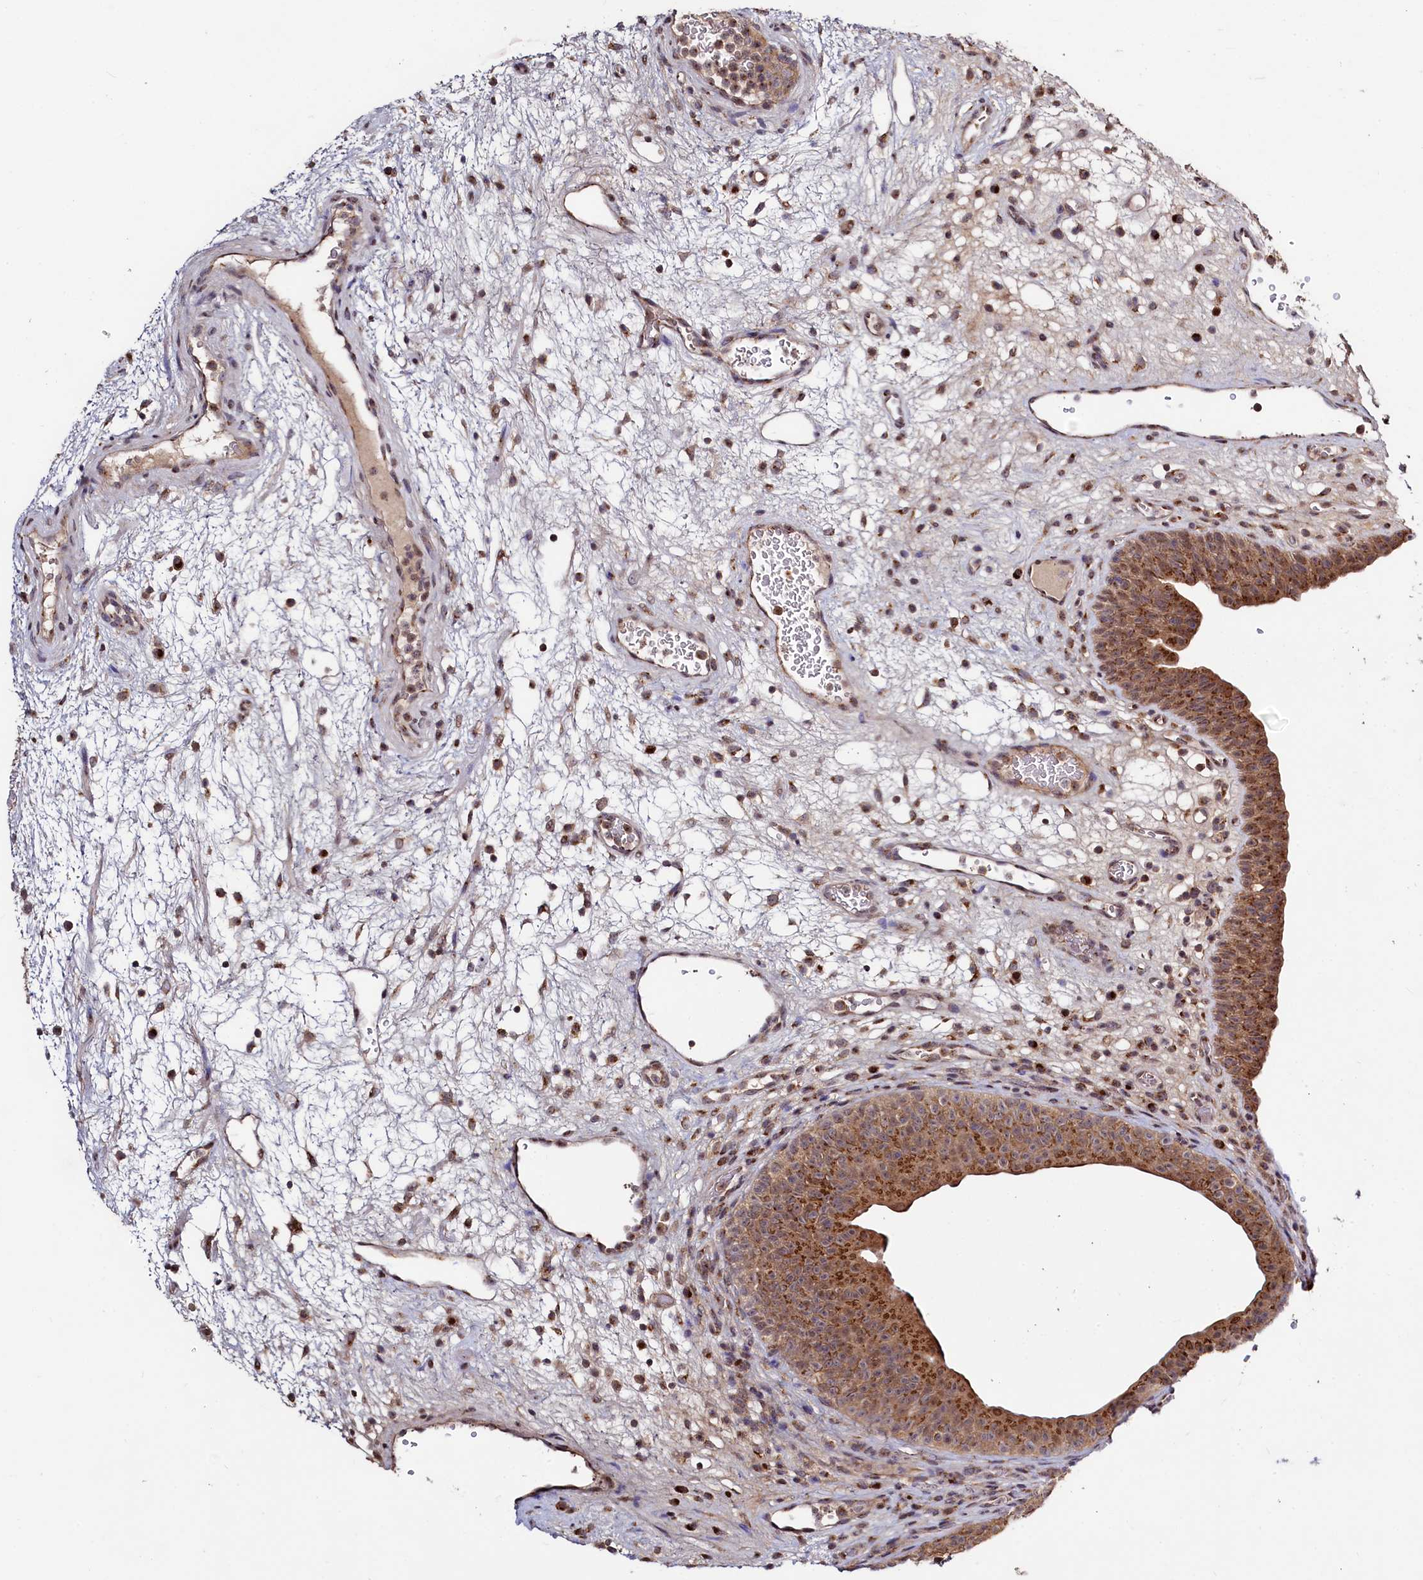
{"staining": {"intensity": "moderate", "quantity": ">75%", "location": "cytoplasmic/membranous"}, "tissue": "urinary bladder", "cell_type": "Urothelial cells", "image_type": "normal", "snomed": [{"axis": "morphology", "description": "Normal tissue, NOS"}, {"axis": "topography", "description": "Urinary bladder"}], "caption": "The histopathology image reveals a brown stain indicating the presence of a protein in the cytoplasmic/membranous of urothelial cells in urinary bladder. (DAB (3,3'-diaminobenzidine) IHC, brown staining for protein, blue staining for nuclei).", "gene": "SEC24C", "patient": {"sex": "male", "age": 71}}